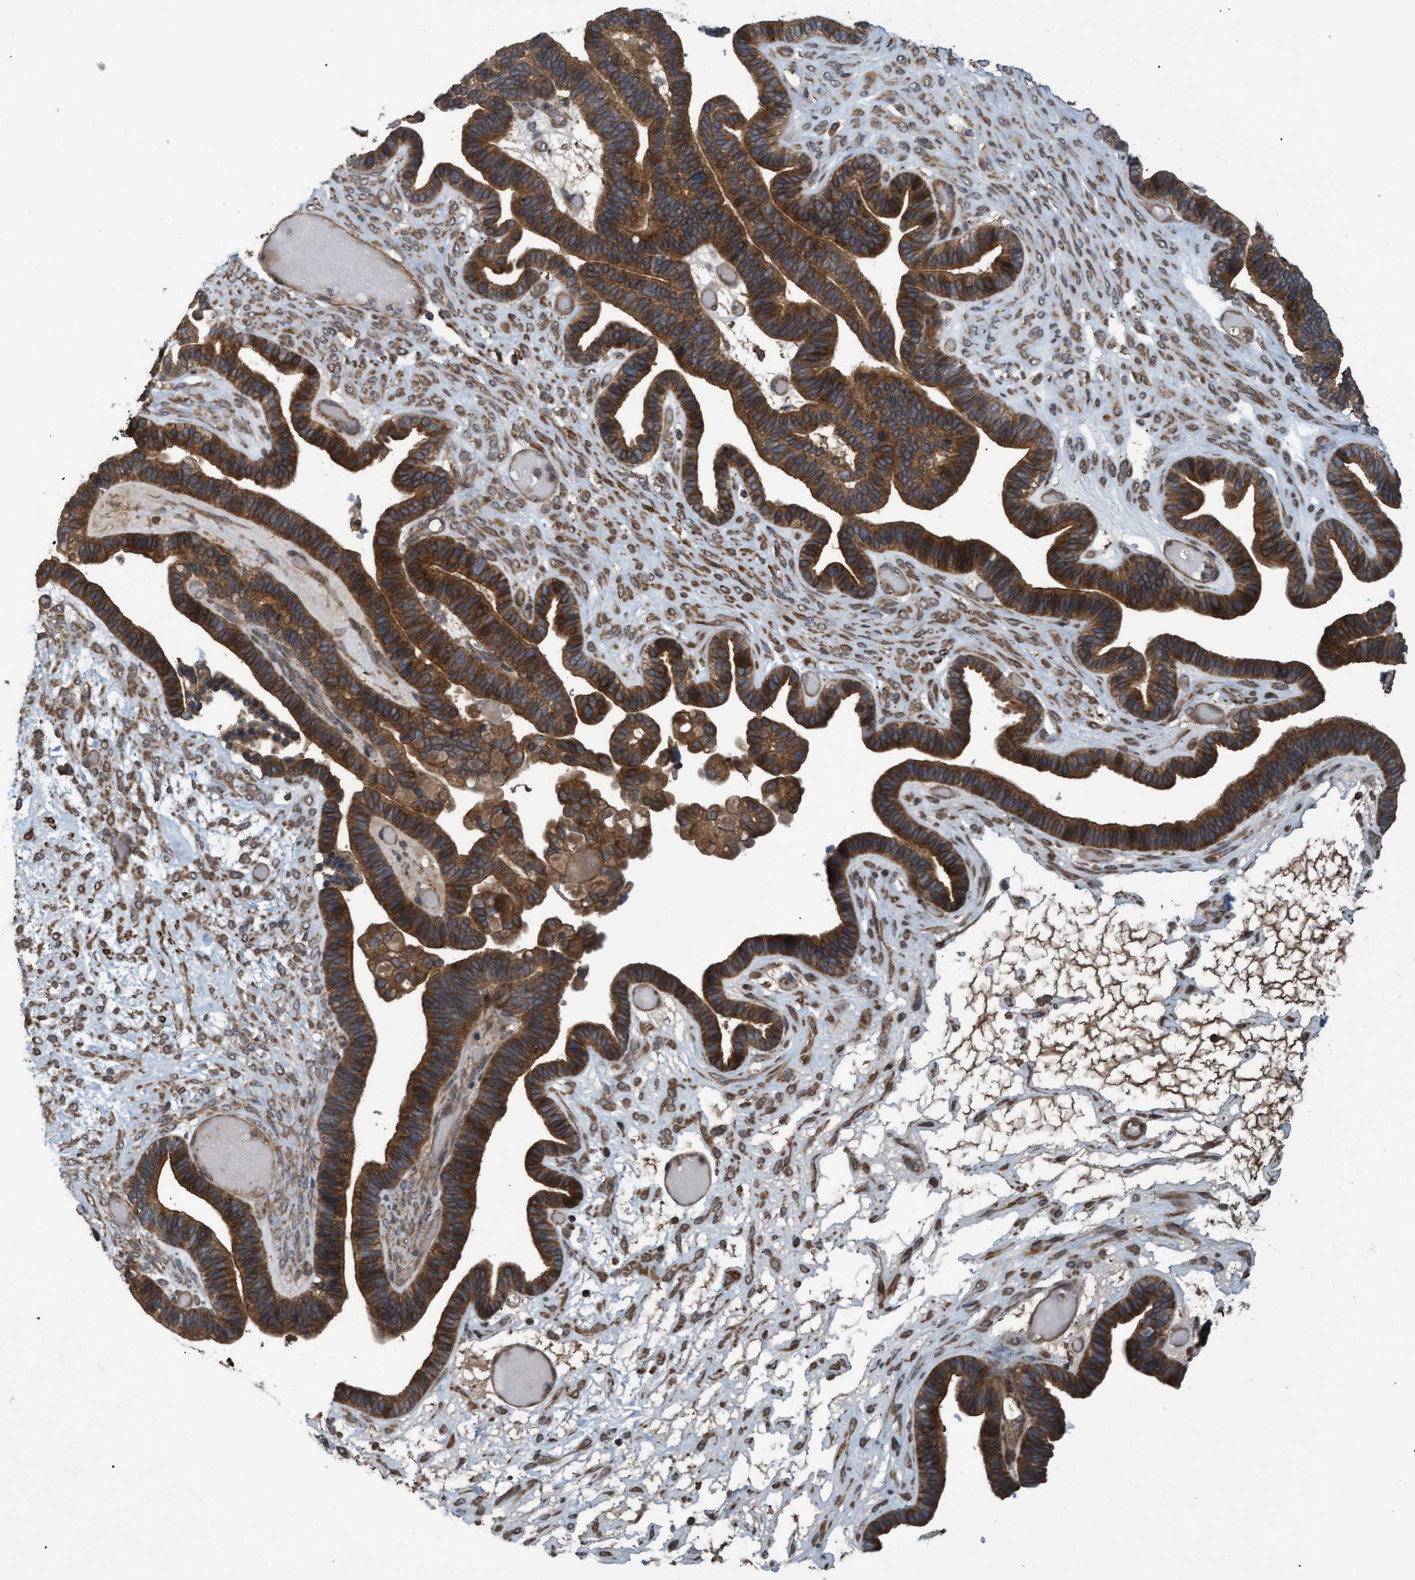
{"staining": {"intensity": "strong", "quantity": ">75%", "location": "cytoplasmic/membranous"}, "tissue": "ovarian cancer", "cell_type": "Tumor cells", "image_type": "cancer", "snomed": [{"axis": "morphology", "description": "Cystadenocarcinoma, serous, NOS"}, {"axis": "topography", "description": "Ovary"}], "caption": "Immunohistochemistry of human ovarian cancer exhibits high levels of strong cytoplasmic/membranous expression in approximately >75% of tumor cells. The staining was performed using DAB (3,3'-diaminobenzidine), with brown indicating positive protein expression. Nuclei are stained blue with hematoxylin.", "gene": "GGT6", "patient": {"sex": "female", "age": 56}}